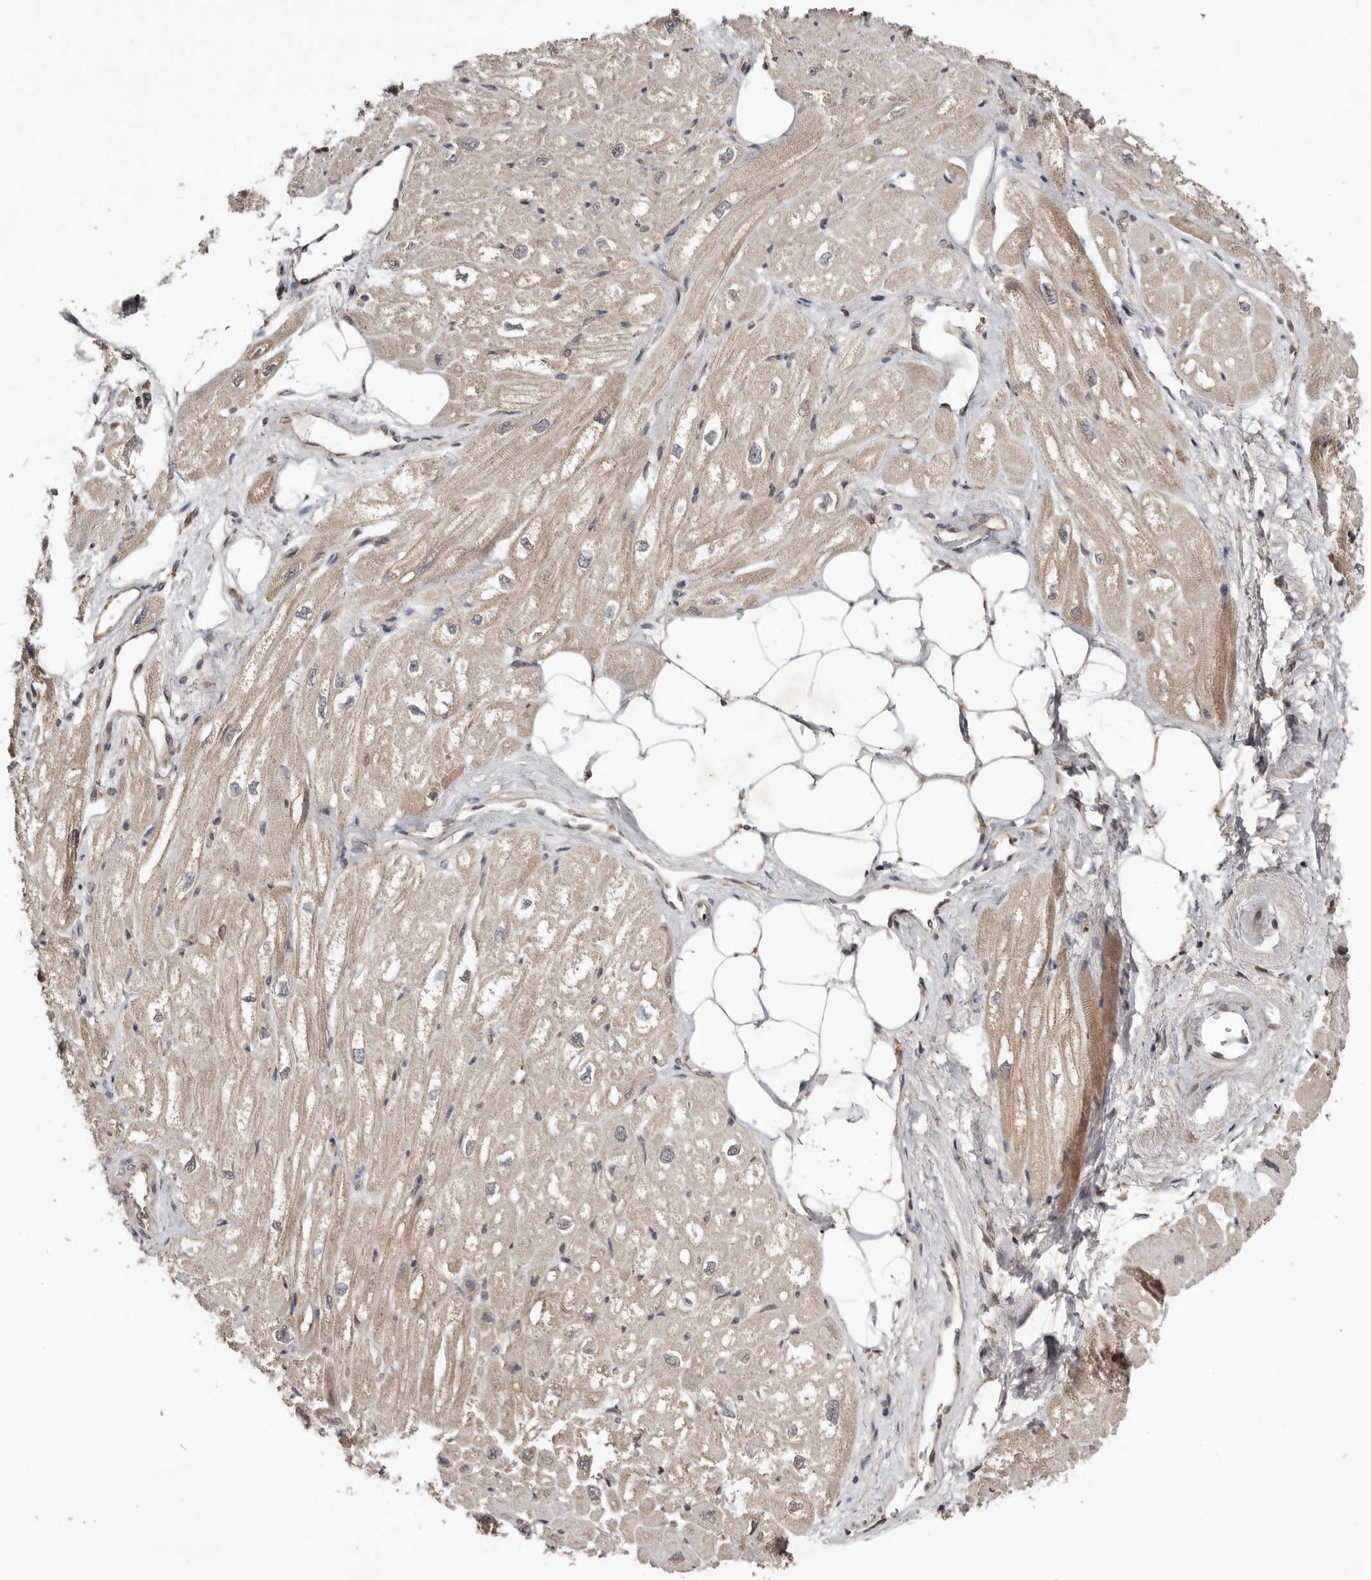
{"staining": {"intensity": "weak", "quantity": "25%-75%", "location": "cytoplasmic/membranous"}, "tissue": "heart muscle", "cell_type": "Cardiomyocytes", "image_type": "normal", "snomed": [{"axis": "morphology", "description": "Normal tissue, NOS"}, {"axis": "topography", "description": "Heart"}], "caption": "Human heart muscle stained with a brown dye shows weak cytoplasmic/membranous positive positivity in approximately 25%-75% of cardiomyocytes.", "gene": "RRM2B", "patient": {"sex": "male", "age": 50}}